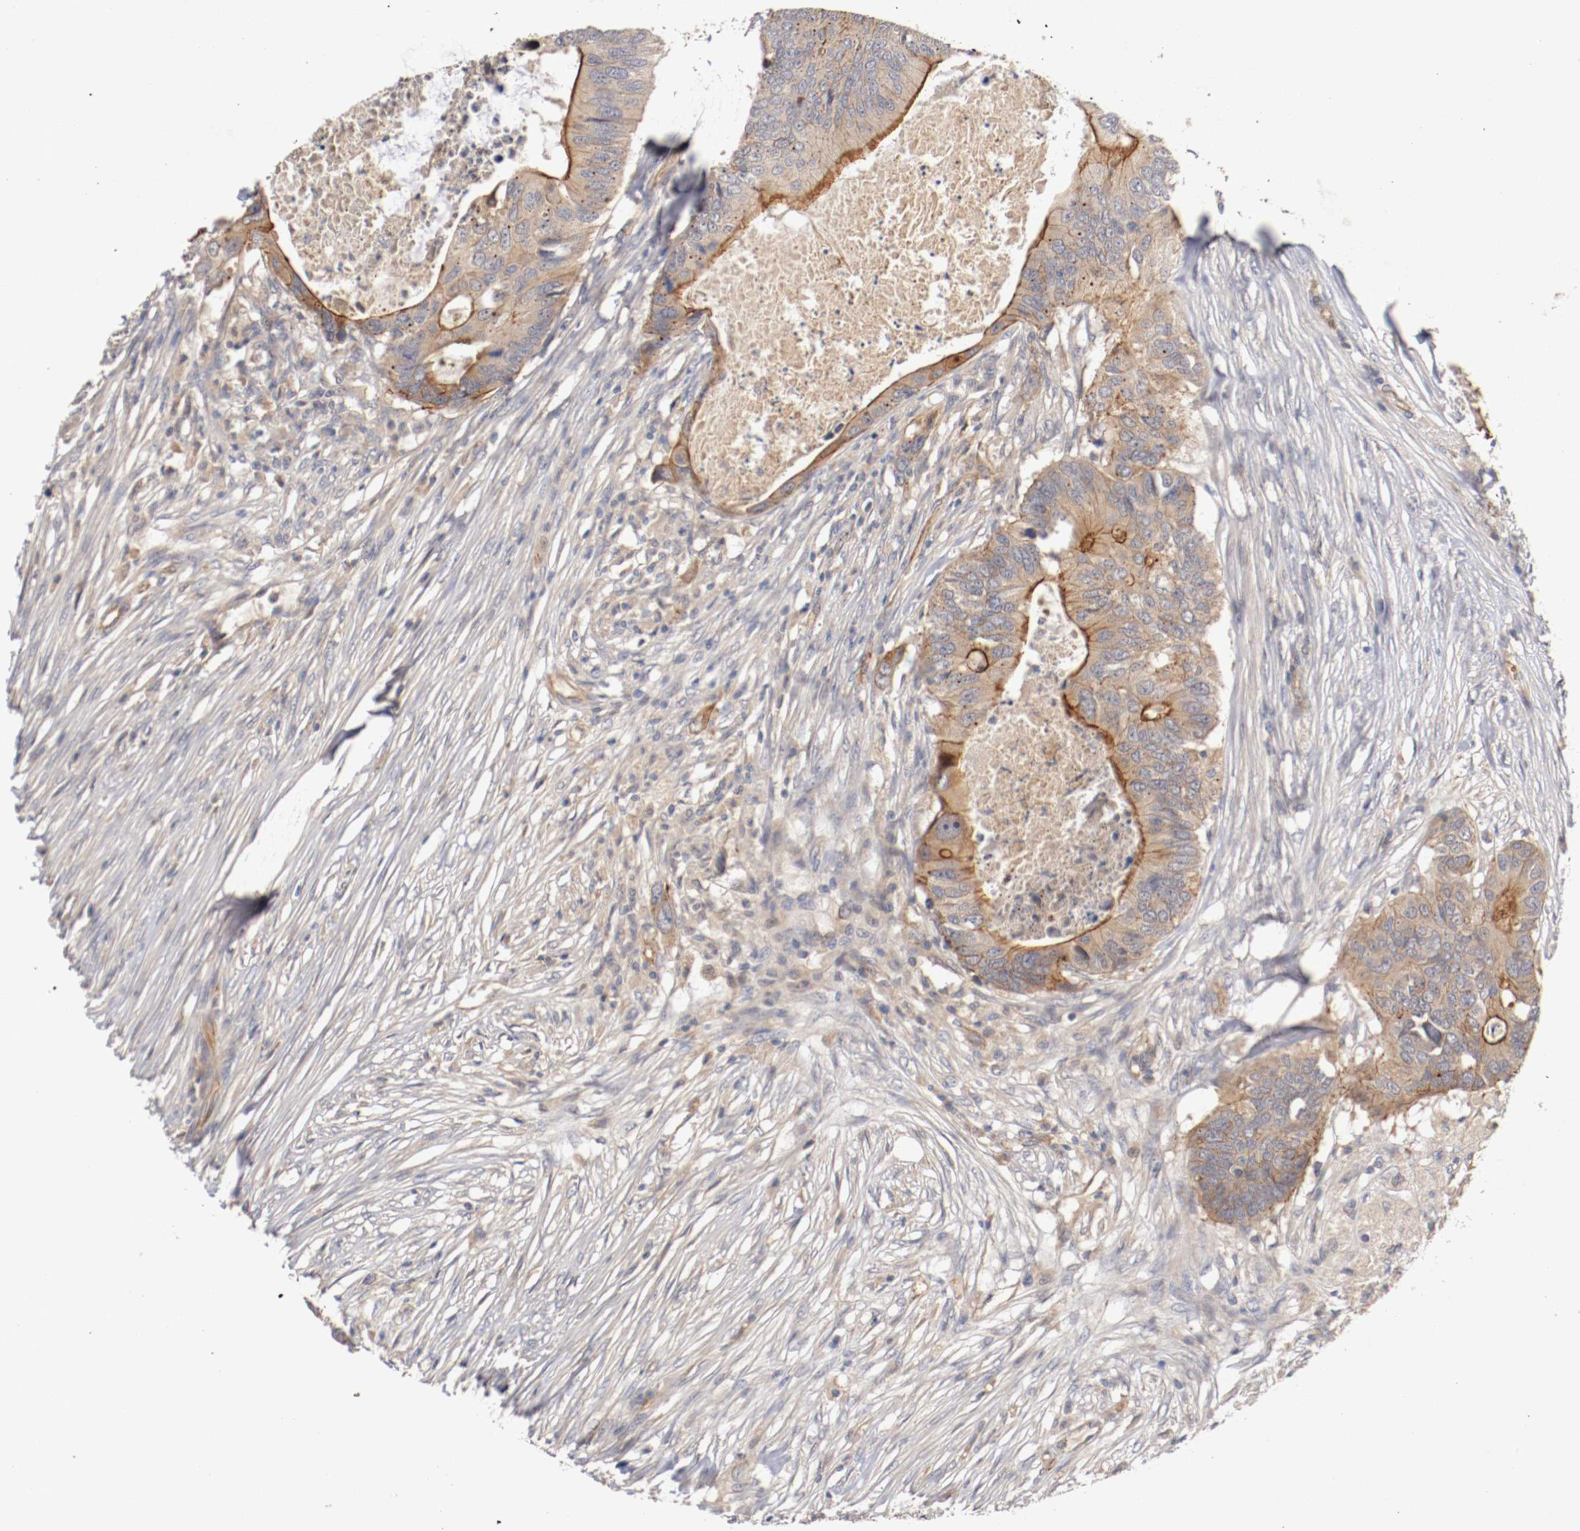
{"staining": {"intensity": "strong", "quantity": "25%-75%", "location": "cytoplasmic/membranous"}, "tissue": "colorectal cancer", "cell_type": "Tumor cells", "image_type": "cancer", "snomed": [{"axis": "morphology", "description": "Adenocarcinoma, NOS"}, {"axis": "topography", "description": "Colon"}], "caption": "An IHC image of neoplastic tissue is shown. Protein staining in brown labels strong cytoplasmic/membranous positivity in colorectal cancer (adenocarcinoma) within tumor cells.", "gene": "TYK2", "patient": {"sex": "male", "age": 71}}